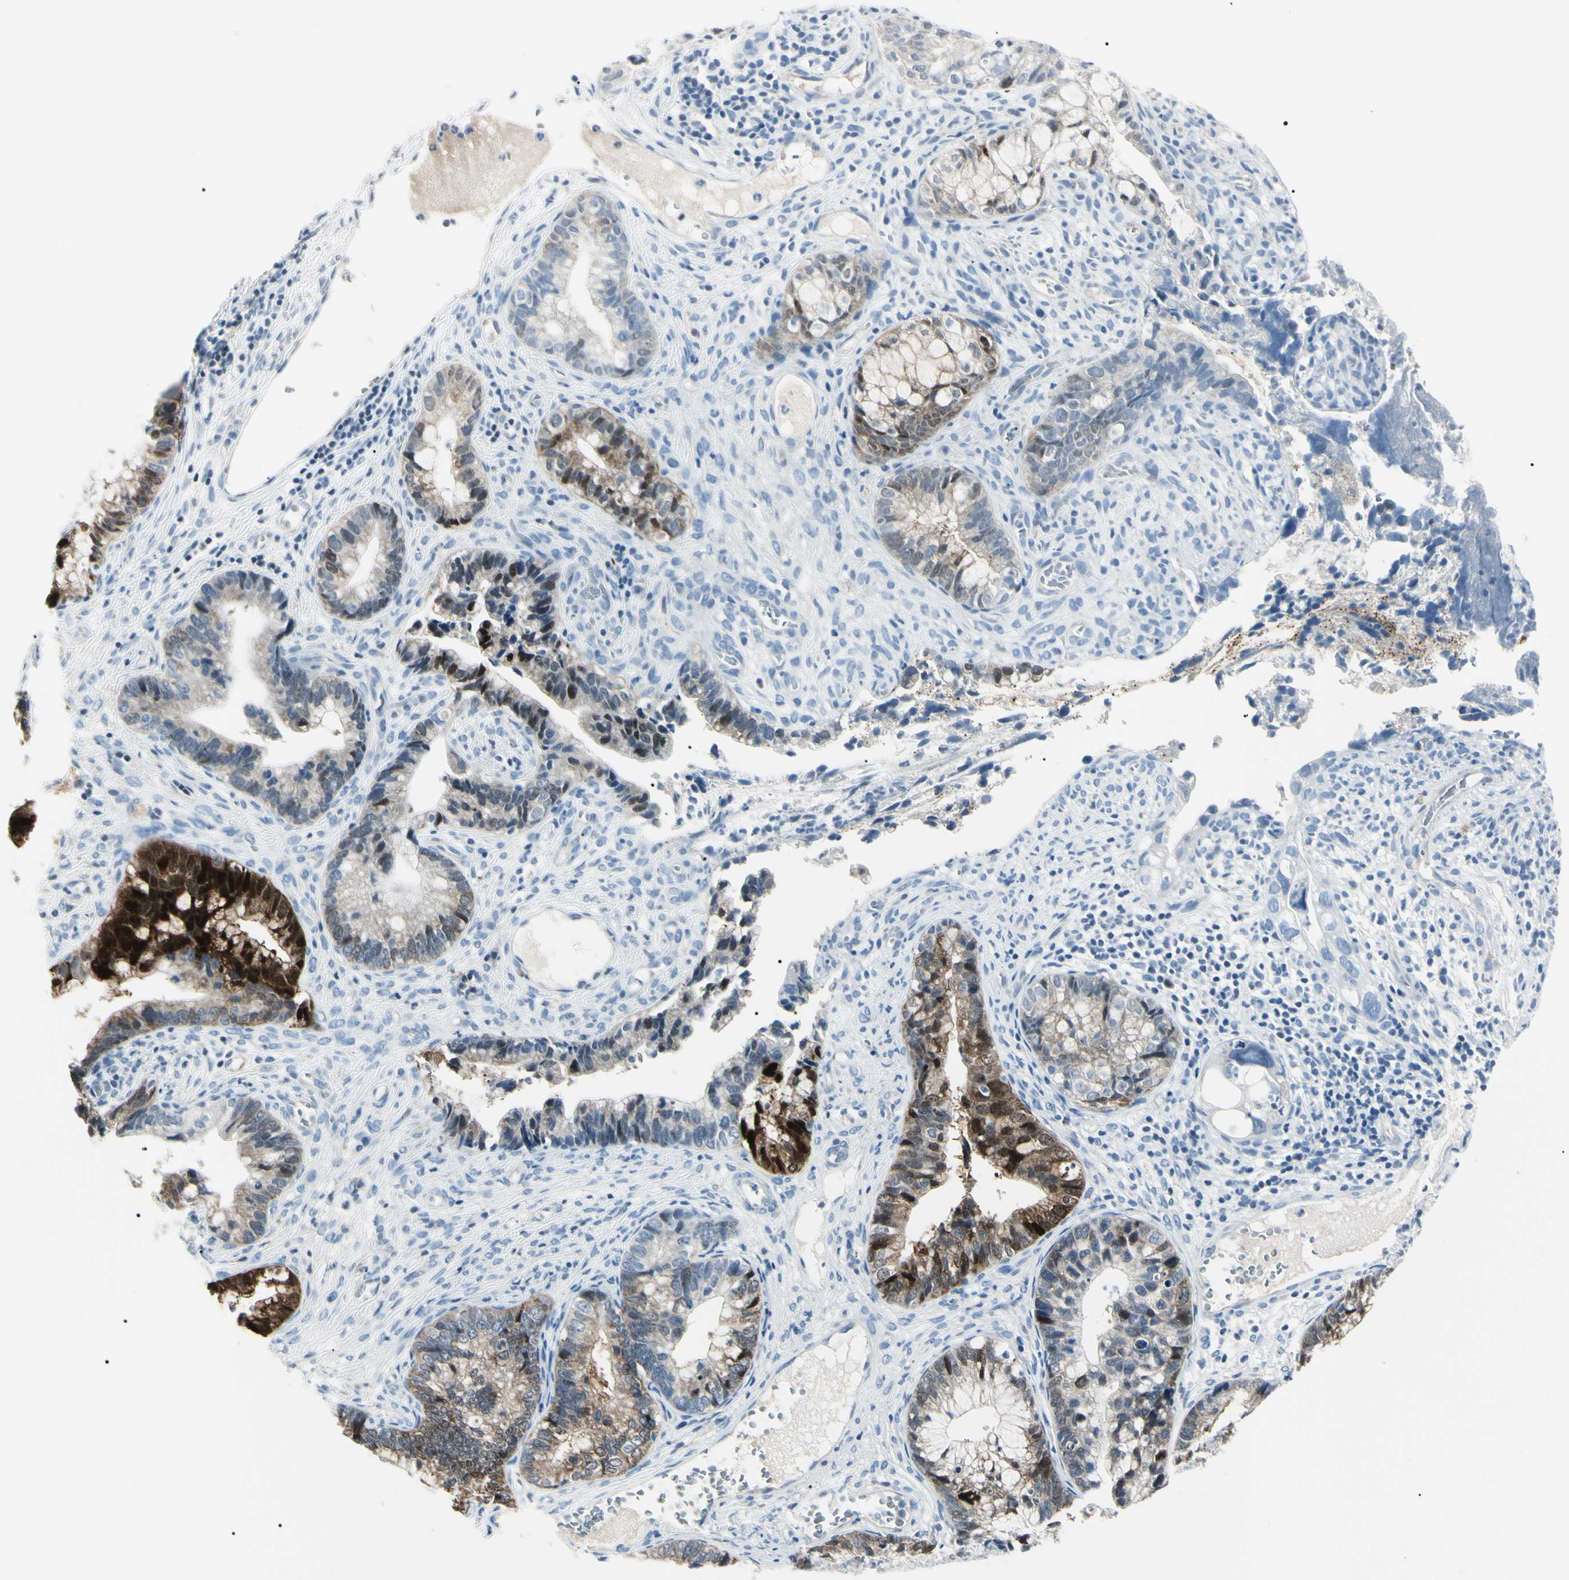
{"staining": {"intensity": "moderate", "quantity": "25%-75%", "location": "cytoplasmic/membranous"}, "tissue": "cervical cancer", "cell_type": "Tumor cells", "image_type": "cancer", "snomed": [{"axis": "morphology", "description": "Adenocarcinoma, NOS"}, {"axis": "topography", "description": "Cervix"}], "caption": "Immunohistochemical staining of human cervical adenocarcinoma shows medium levels of moderate cytoplasmic/membranous protein staining in approximately 25%-75% of tumor cells.", "gene": "CA2", "patient": {"sex": "female", "age": 44}}